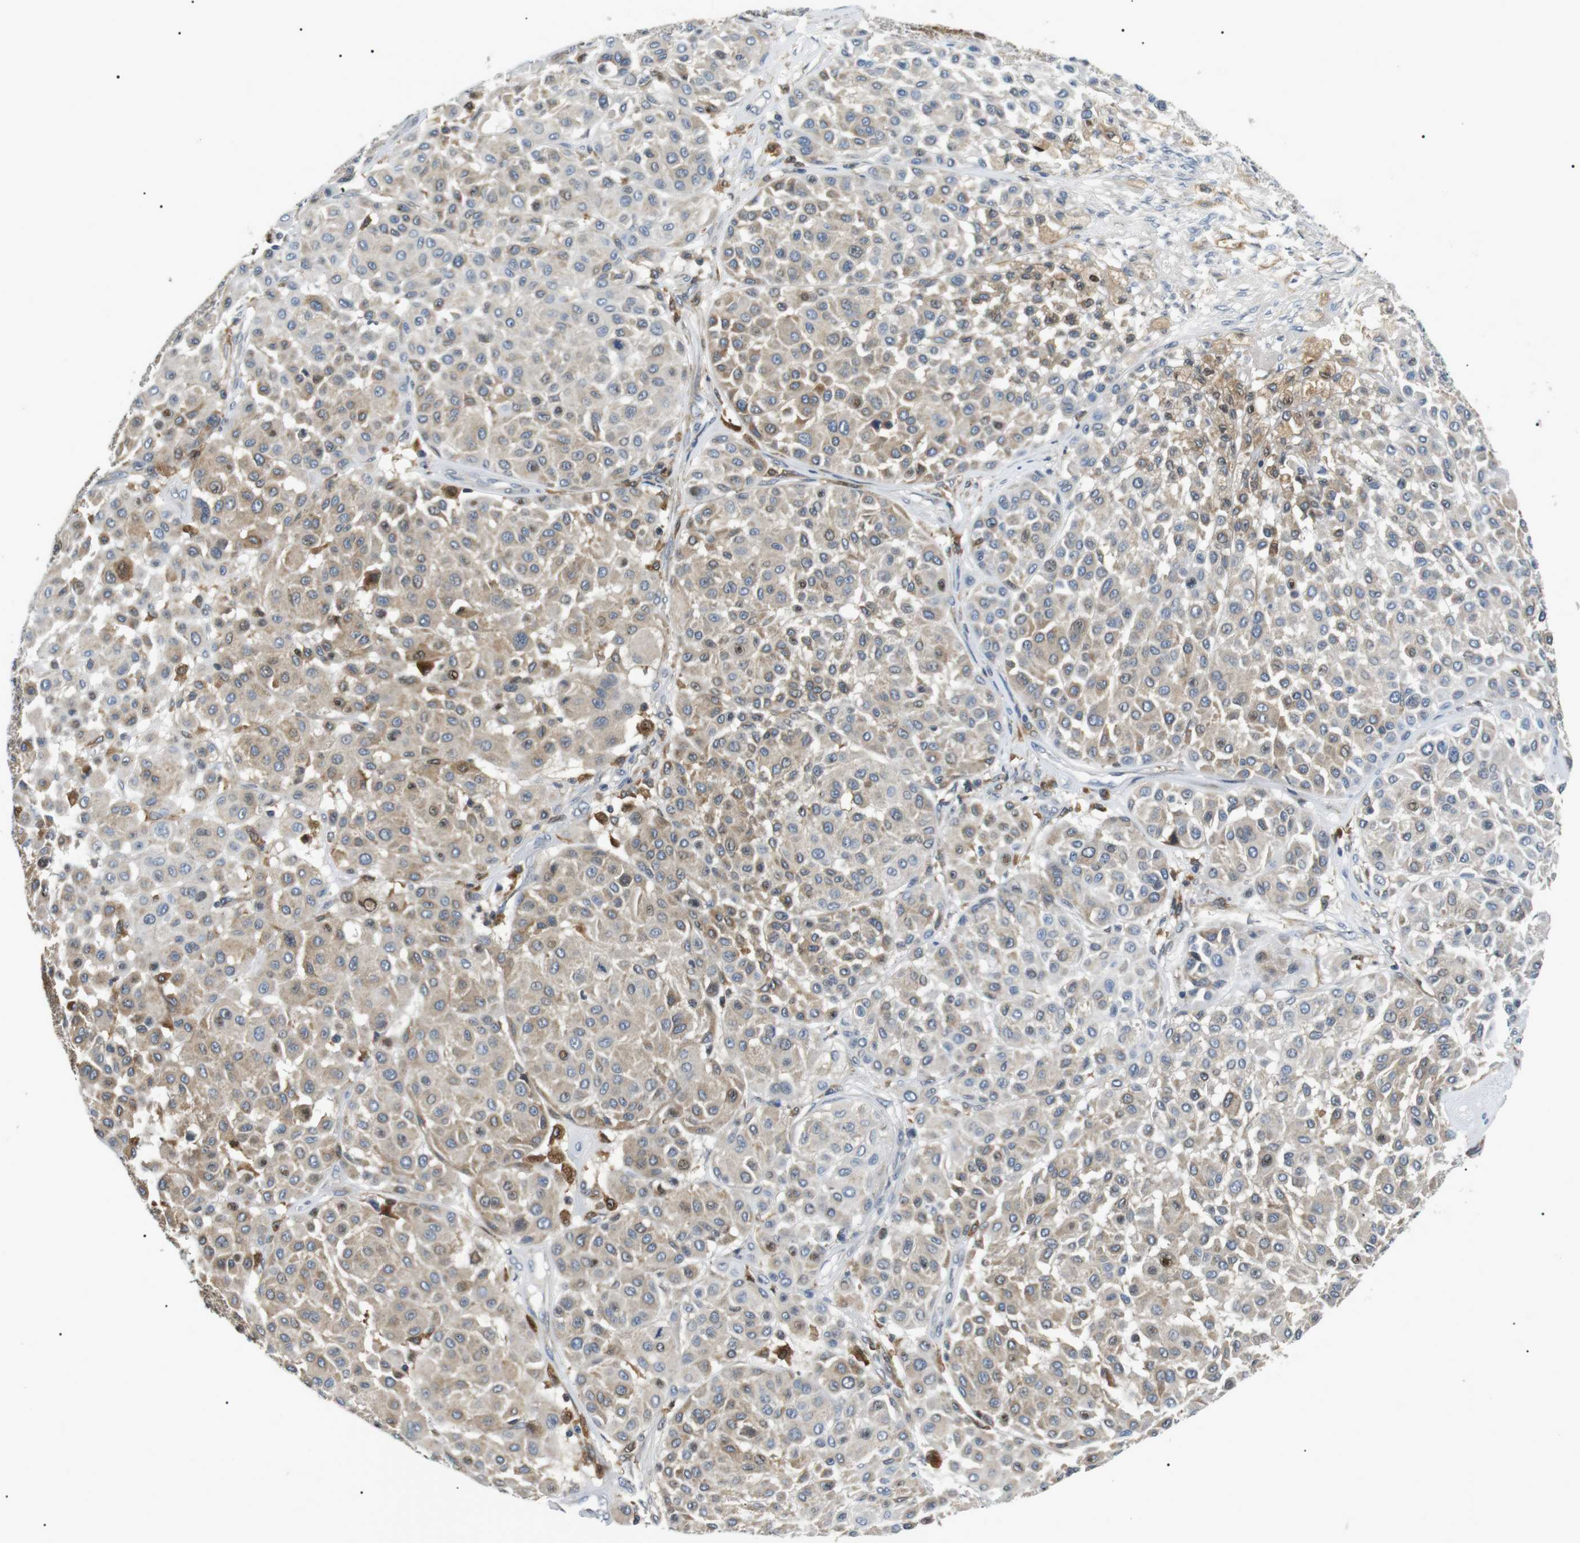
{"staining": {"intensity": "weak", "quantity": "25%-75%", "location": "cytoplasmic/membranous"}, "tissue": "melanoma", "cell_type": "Tumor cells", "image_type": "cancer", "snomed": [{"axis": "morphology", "description": "Malignant melanoma, Metastatic site"}, {"axis": "topography", "description": "Soft tissue"}], "caption": "Immunohistochemical staining of human malignant melanoma (metastatic site) displays weak cytoplasmic/membranous protein expression in about 25%-75% of tumor cells.", "gene": "RAB9A", "patient": {"sex": "male", "age": 41}}